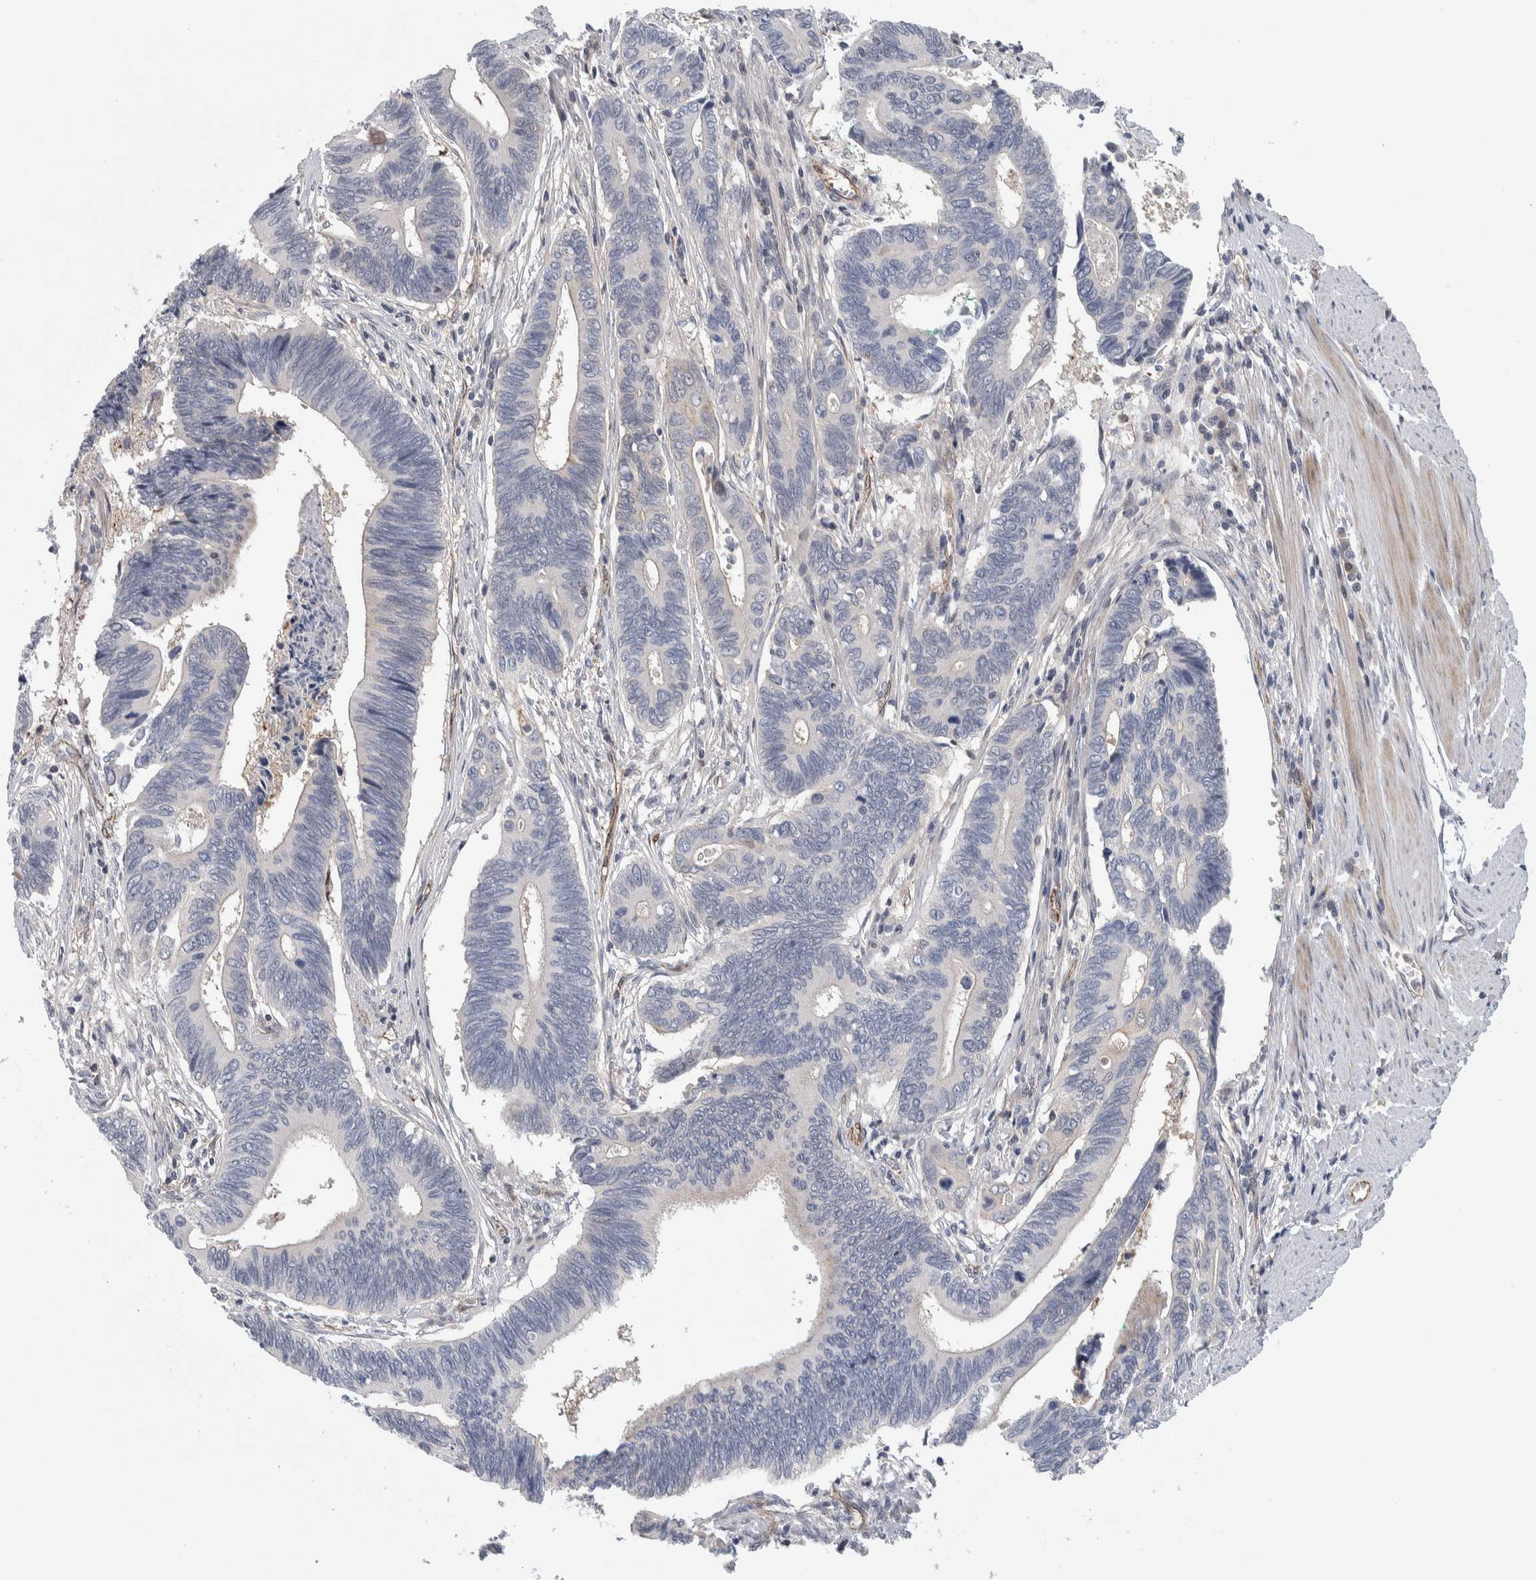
{"staining": {"intensity": "negative", "quantity": "none", "location": "none"}, "tissue": "pancreatic cancer", "cell_type": "Tumor cells", "image_type": "cancer", "snomed": [{"axis": "morphology", "description": "Adenocarcinoma, NOS"}, {"axis": "topography", "description": "Pancreas"}], "caption": "This is a micrograph of immunohistochemistry staining of pancreatic cancer (adenocarcinoma), which shows no expression in tumor cells.", "gene": "ZNF862", "patient": {"sex": "female", "age": 70}}